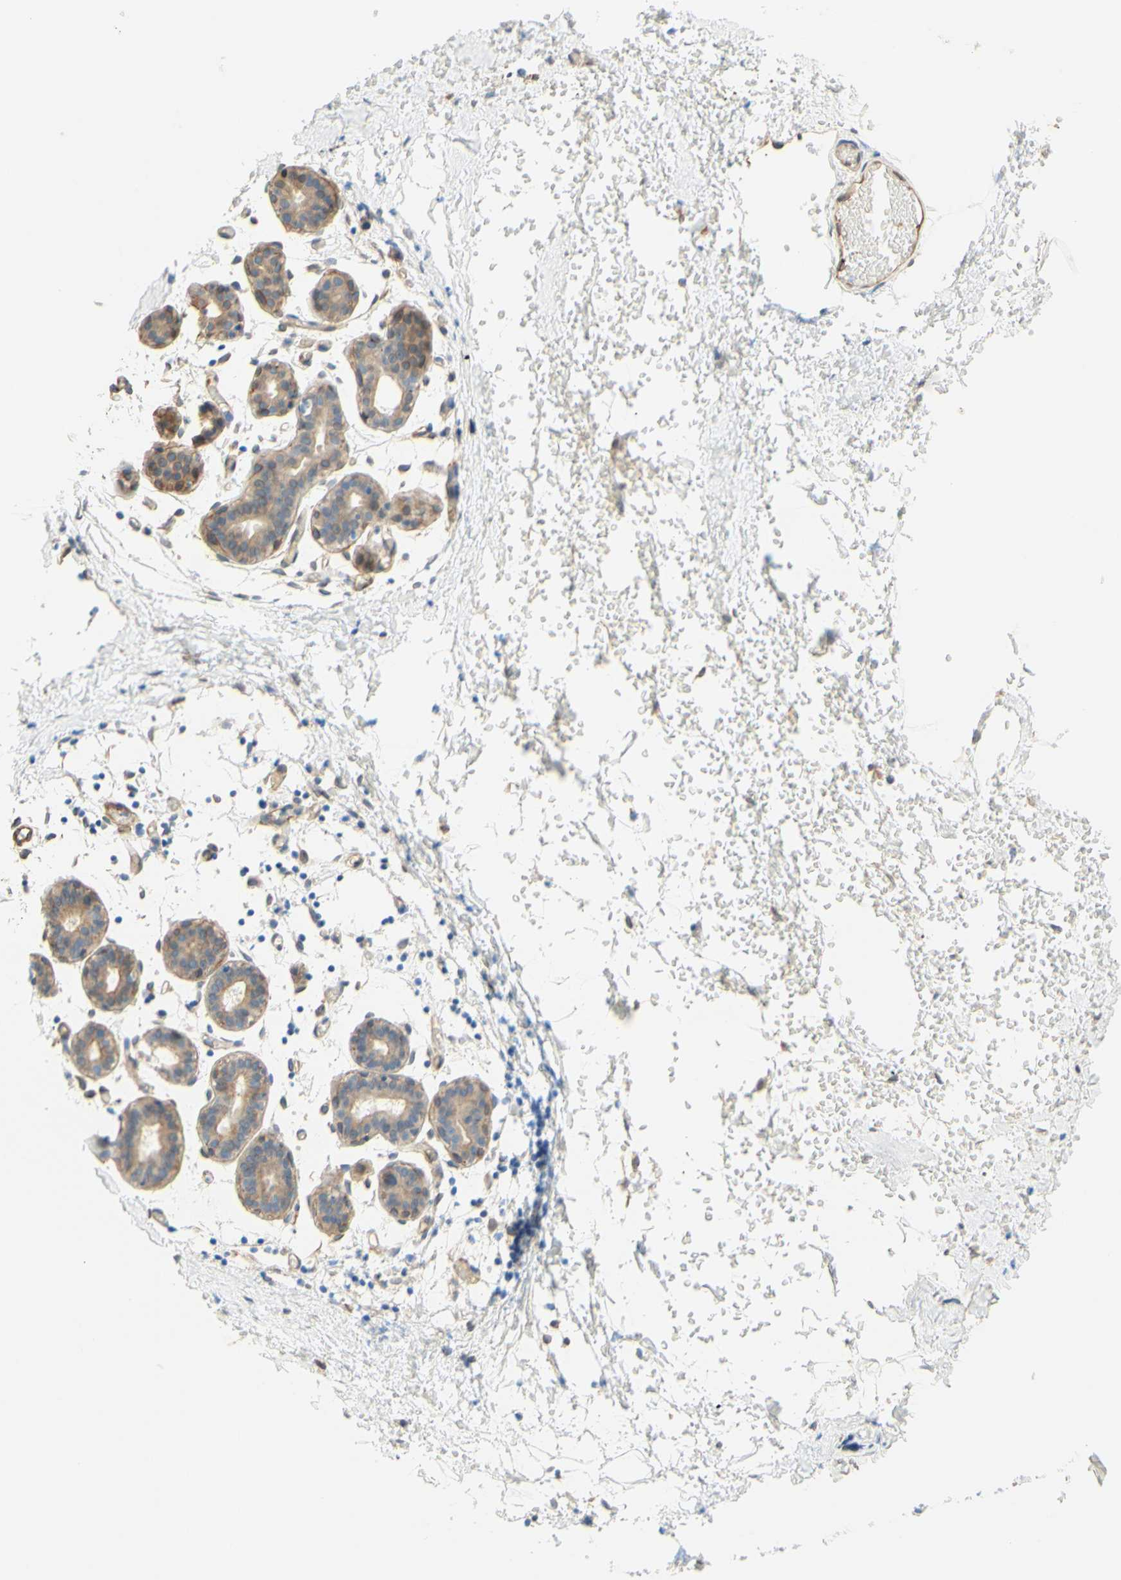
{"staining": {"intensity": "negative", "quantity": "none", "location": "none"}, "tissue": "breast", "cell_type": "Adipocytes", "image_type": "normal", "snomed": [{"axis": "morphology", "description": "Normal tissue, NOS"}, {"axis": "topography", "description": "Breast"}], "caption": "DAB immunohistochemical staining of normal human breast shows no significant staining in adipocytes.", "gene": "ENDOD1", "patient": {"sex": "female", "age": 27}}